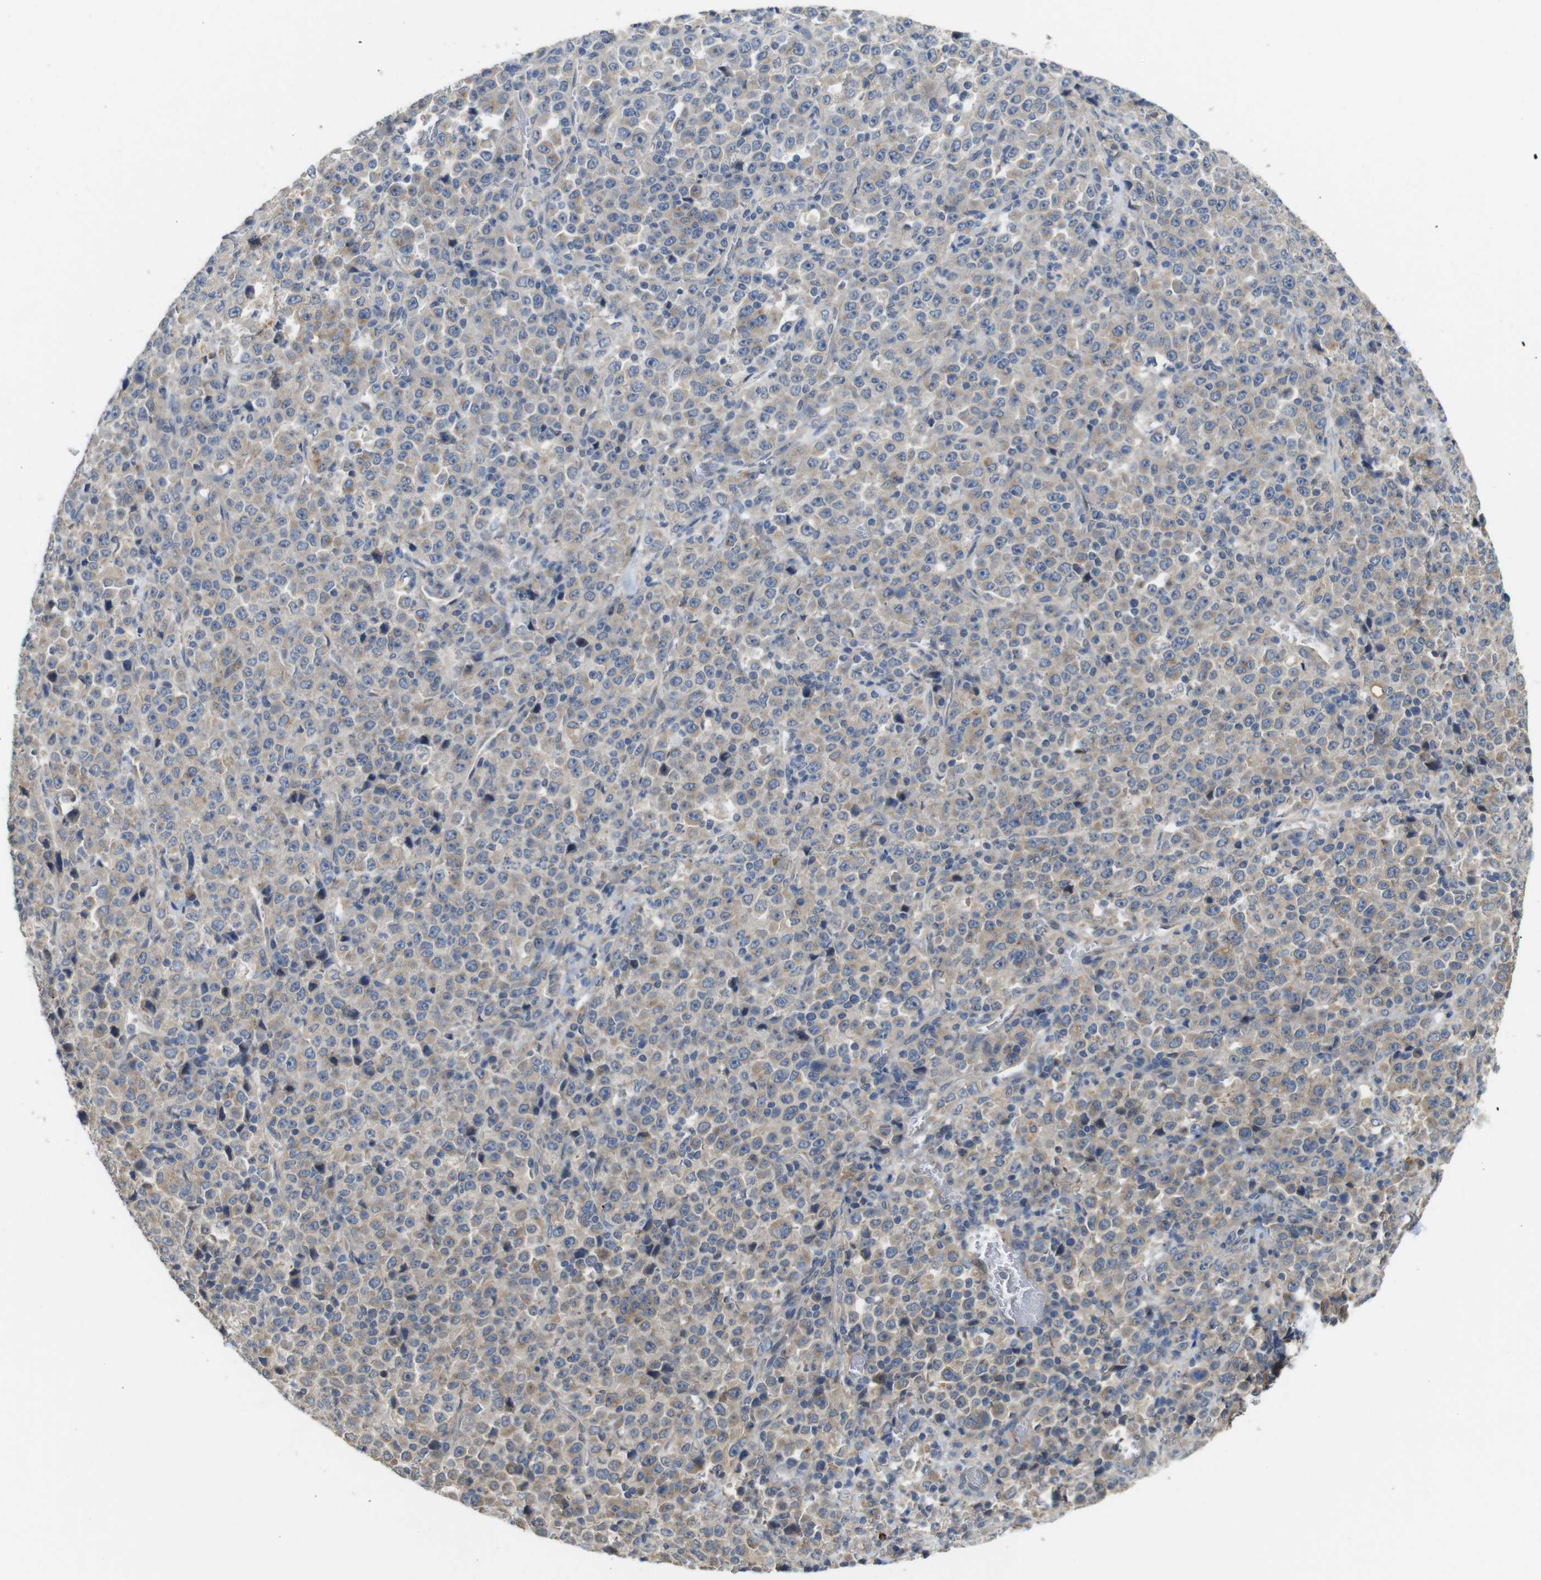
{"staining": {"intensity": "moderate", "quantity": "<25%", "location": "cytoplasmic/membranous"}, "tissue": "stomach cancer", "cell_type": "Tumor cells", "image_type": "cancer", "snomed": [{"axis": "morphology", "description": "Normal tissue, NOS"}, {"axis": "morphology", "description": "Adenocarcinoma, NOS"}, {"axis": "topography", "description": "Stomach, upper"}, {"axis": "topography", "description": "Stomach"}], "caption": "IHC staining of stomach cancer, which displays low levels of moderate cytoplasmic/membranous positivity in about <25% of tumor cells indicating moderate cytoplasmic/membranous protein expression. The staining was performed using DAB (3,3'-diaminobenzidine) (brown) for protein detection and nuclei were counterstained in hematoxylin (blue).", "gene": "CDC34", "patient": {"sex": "male", "age": 59}}